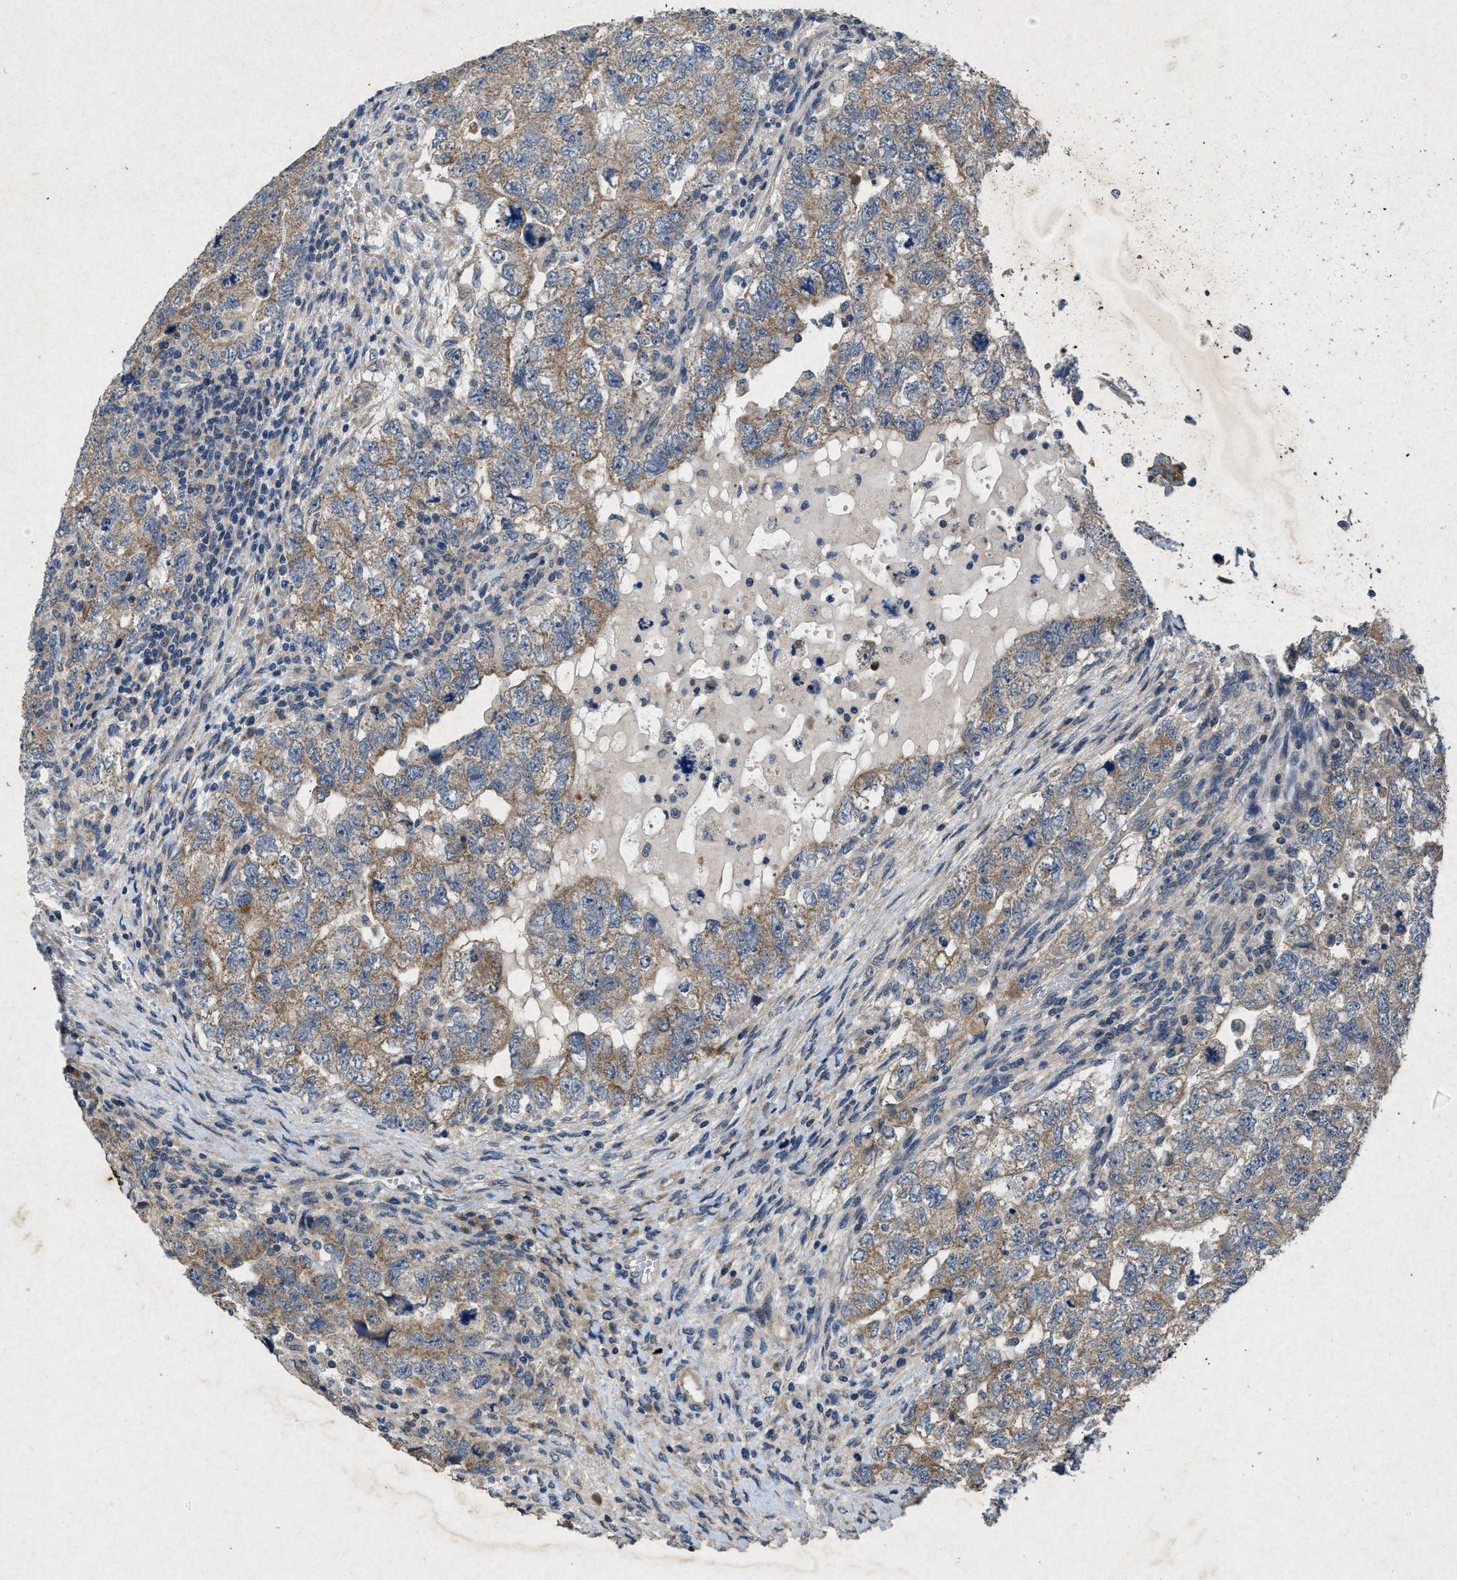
{"staining": {"intensity": "moderate", "quantity": ">75%", "location": "cytoplasmic/membranous"}, "tissue": "testis cancer", "cell_type": "Tumor cells", "image_type": "cancer", "snomed": [{"axis": "morphology", "description": "Carcinoma, Embryonal, NOS"}, {"axis": "topography", "description": "Testis"}], "caption": "Embryonal carcinoma (testis) was stained to show a protein in brown. There is medium levels of moderate cytoplasmic/membranous positivity in approximately >75% of tumor cells.", "gene": "PRKG2", "patient": {"sex": "male", "age": 36}}